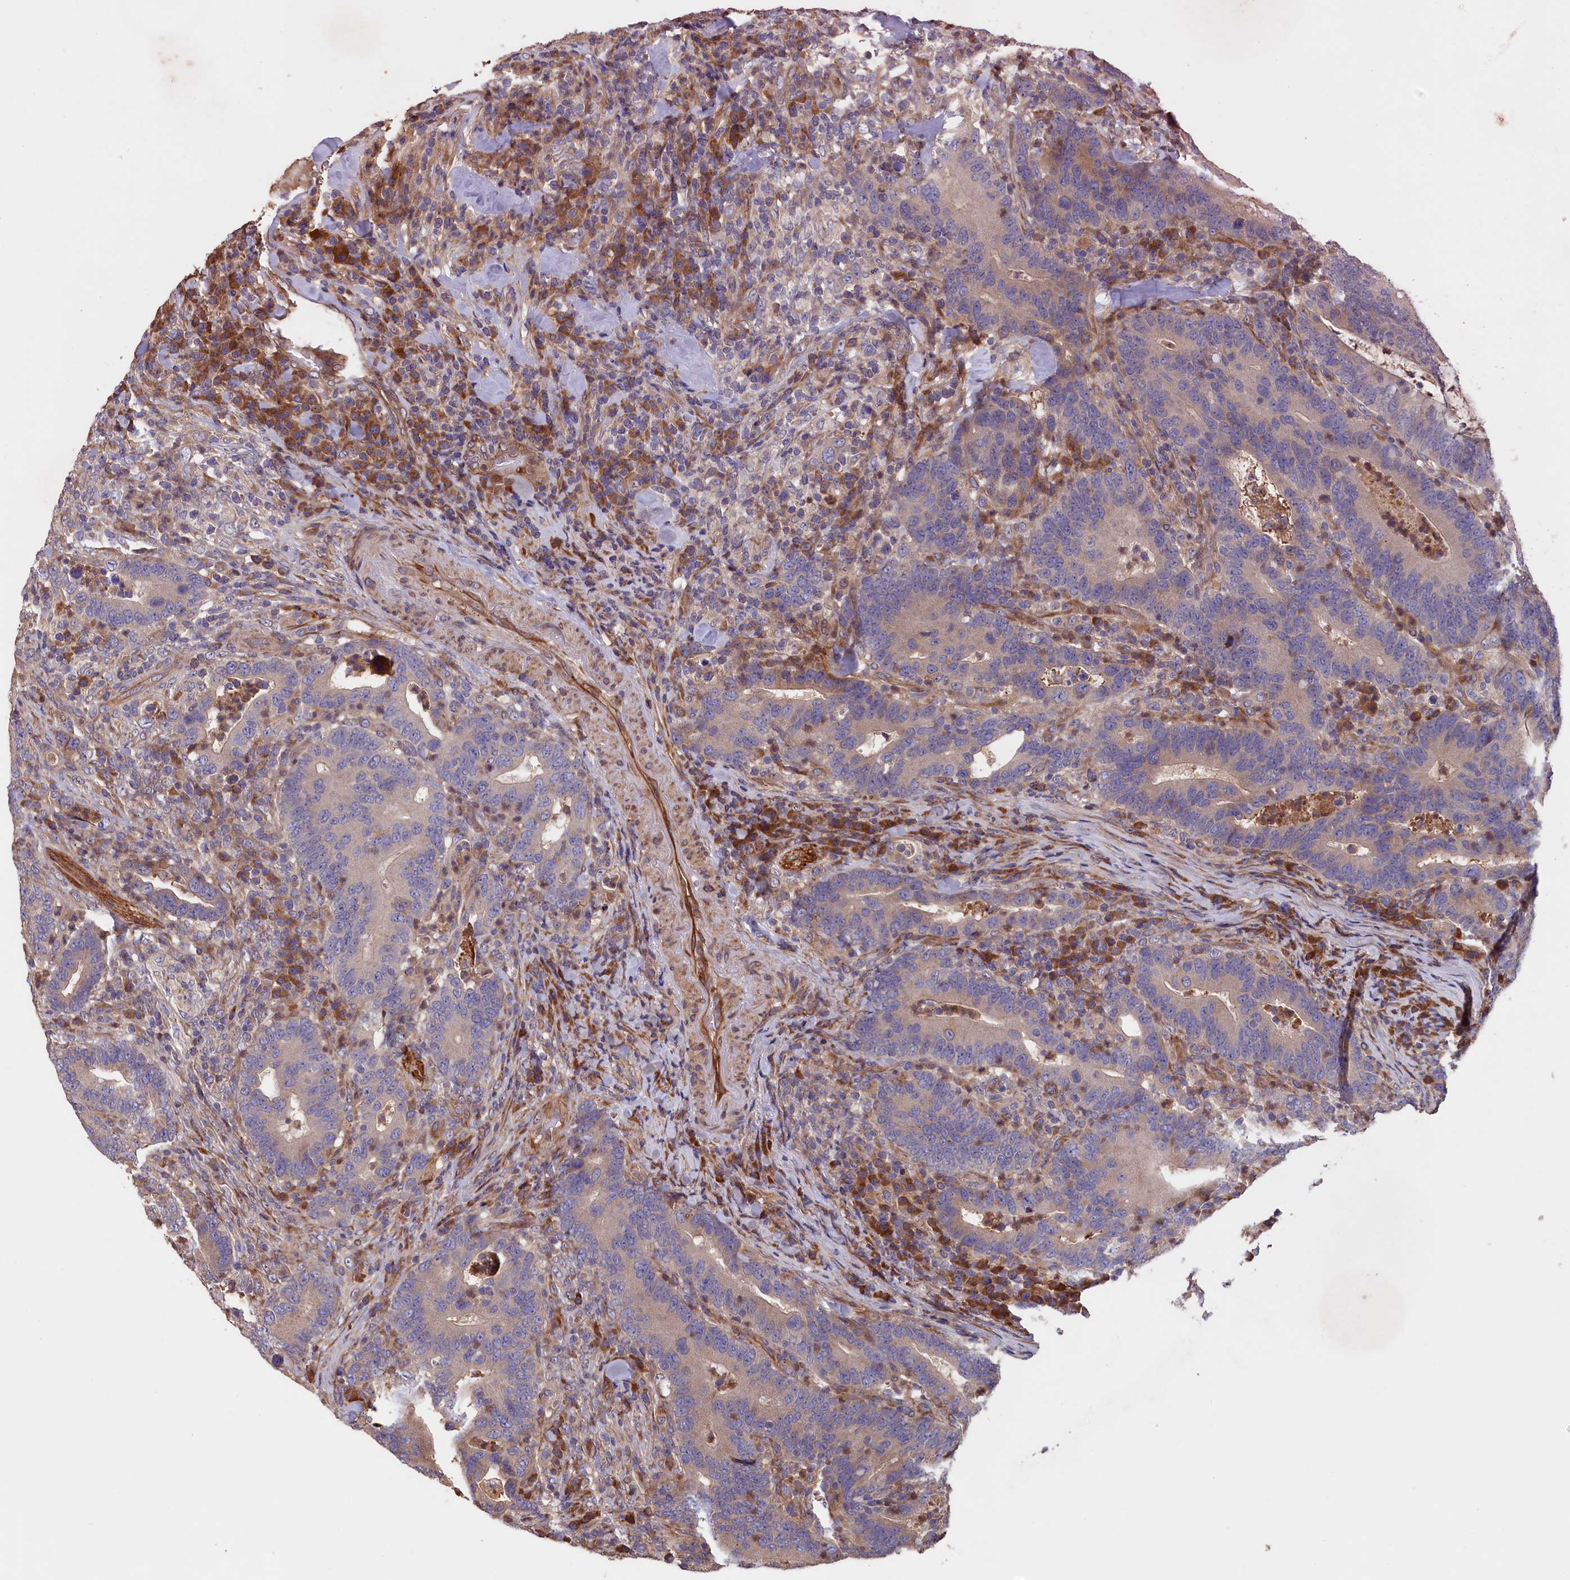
{"staining": {"intensity": "weak", "quantity": "<25%", "location": "cytoplasmic/membranous"}, "tissue": "colorectal cancer", "cell_type": "Tumor cells", "image_type": "cancer", "snomed": [{"axis": "morphology", "description": "Adenocarcinoma, NOS"}, {"axis": "topography", "description": "Colon"}], "caption": "IHC image of neoplastic tissue: colorectal cancer stained with DAB (3,3'-diaminobenzidine) exhibits no significant protein expression in tumor cells.", "gene": "GREB1L", "patient": {"sex": "female", "age": 66}}